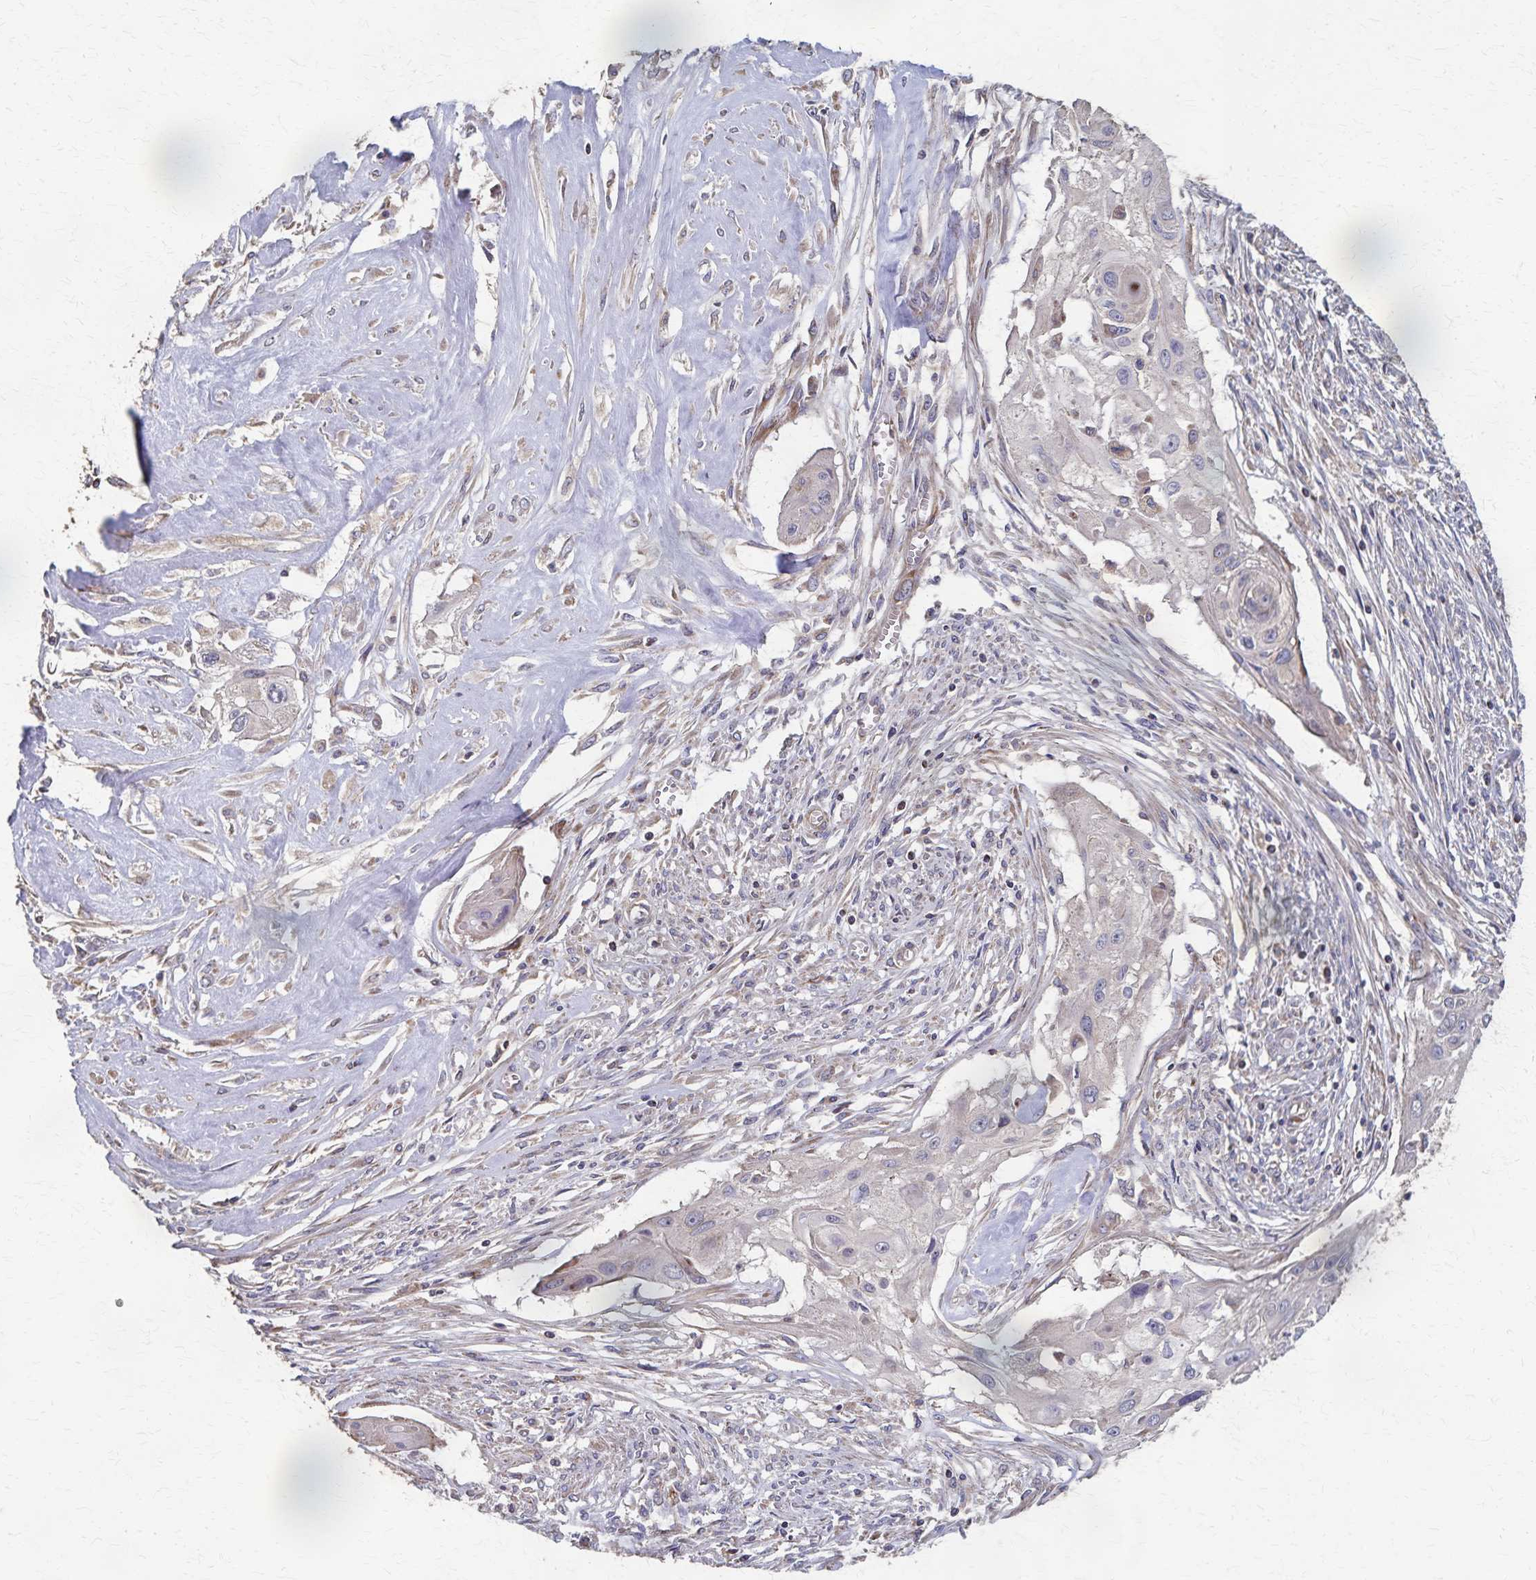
{"staining": {"intensity": "negative", "quantity": "none", "location": "none"}, "tissue": "cervical cancer", "cell_type": "Tumor cells", "image_type": "cancer", "snomed": [{"axis": "morphology", "description": "Squamous cell carcinoma, NOS"}, {"axis": "topography", "description": "Cervix"}], "caption": "Micrograph shows no protein expression in tumor cells of cervical squamous cell carcinoma tissue. The staining was performed using DAB (3,3'-diaminobenzidine) to visualize the protein expression in brown, while the nuclei were stained in blue with hematoxylin (Magnification: 20x).", "gene": "PGAP2", "patient": {"sex": "female", "age": 49}}